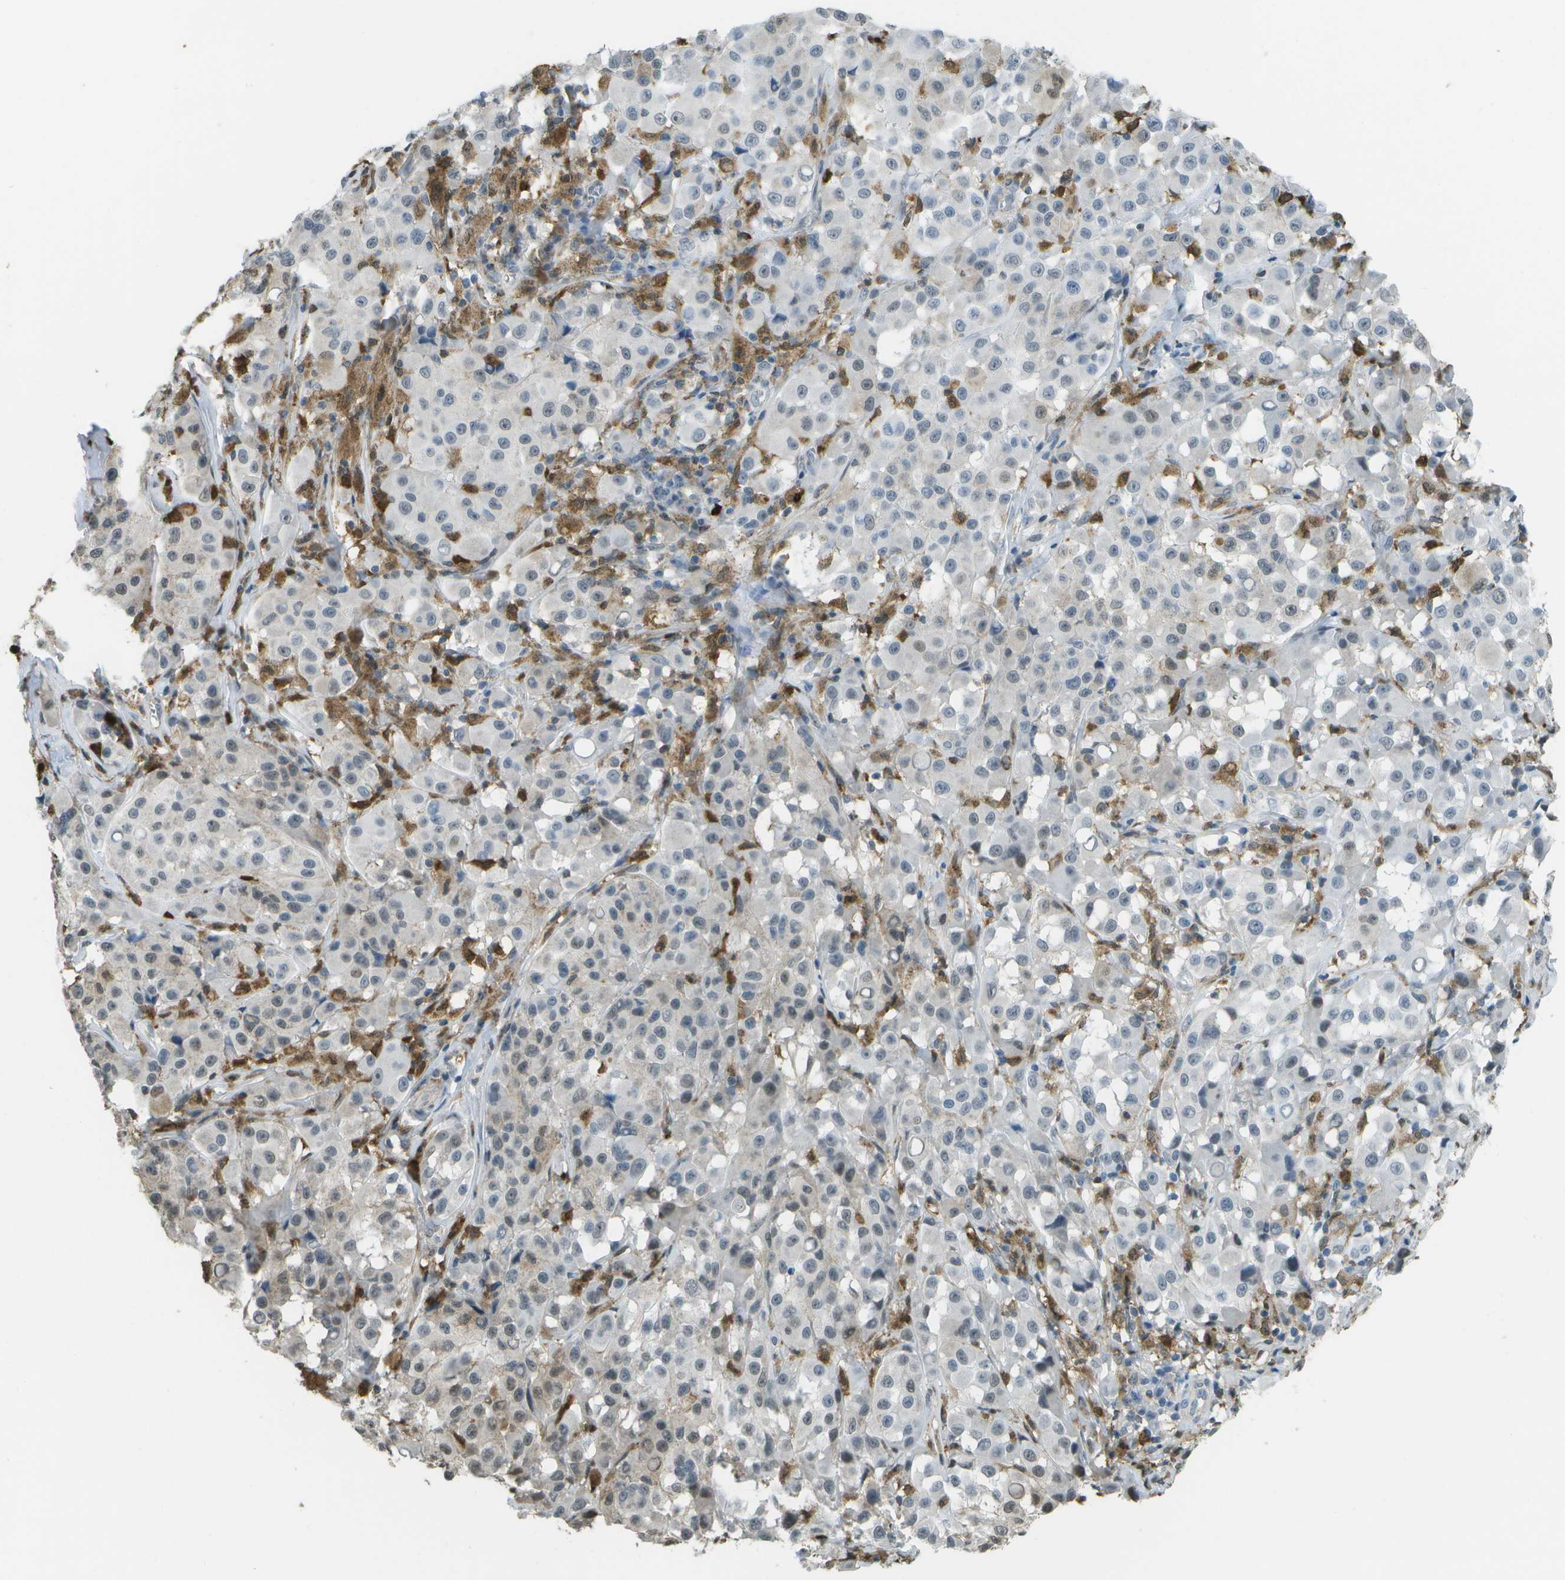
{"staining": {"intensity": "negative", "quantity": "none", "location": "none"}, "tissue": "melanoma", "cell_type": "Tumor cells", "image_type": "cancer", "snomed": [{"axis": "morphology", "description": "Malignant melanoma, NOS"}, {"axis": "topography", "description": "Skin"}], "caption": "Immunohistochemical staining of human malignant melanoma shows no significant positivity in tumor cells.", "gene": "CACHD1", "patient": {"sex": "male", "age": 84}}